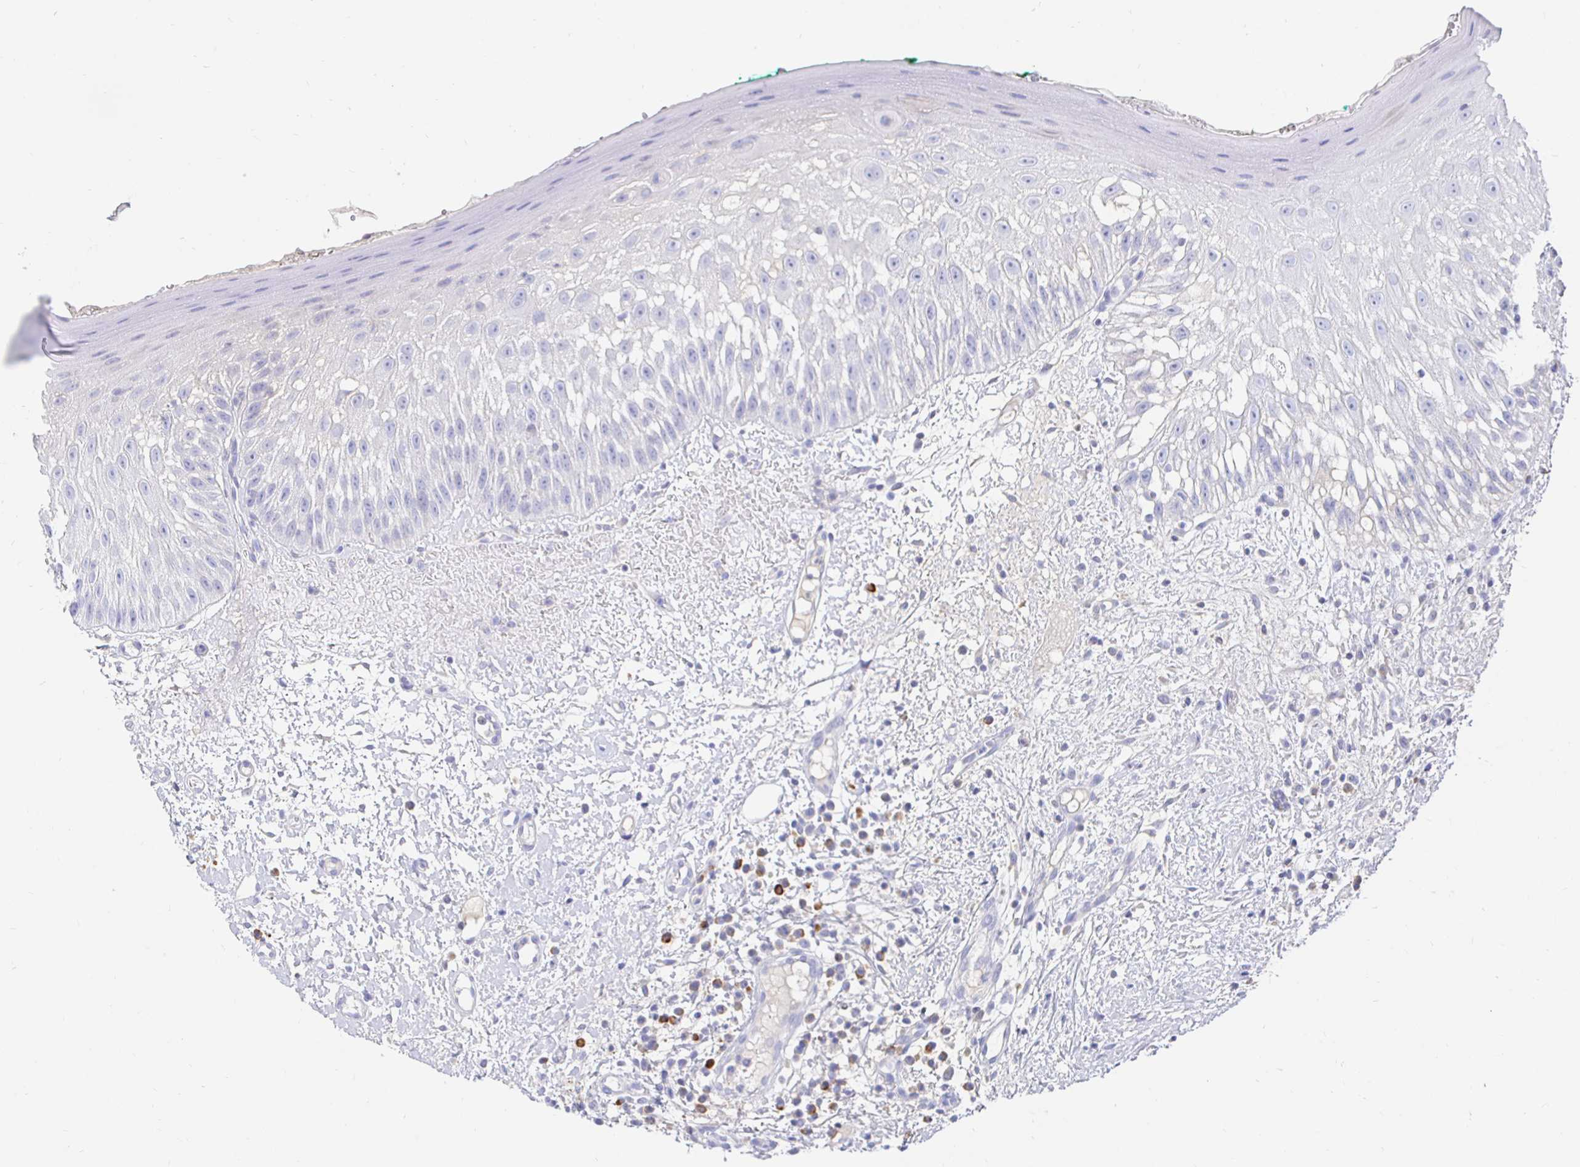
{"staining": {"intensity": "negative", "quantity": "none", "location": "none"}, "tissue": "oral mucosa", "cell_type": "Squamous epithelial cells", "image_type": "normal", "snomed": [{"axis": "morphology", "description": "Normal tissue, NOS"}, {"axis": "topography", "description": "Oral tissue"}, {"axis": "topography", "description": "Tounge, NOS"}], "caption": "Immunohistochemistry histopathology image of unremarkable oral mucosa: human oral mucosa stained with DAB (3,3'-diaminobenzidine) reveals no significant protein staining in squamous epithelial cells. Brightfield microscopy of immunohistochemistry (IHC) stained with DAB (brown) and hematoxylin (blue), captured at high magnification.", "gene": "CXCR3", "patient": {"sex": "male", "age": 83}}